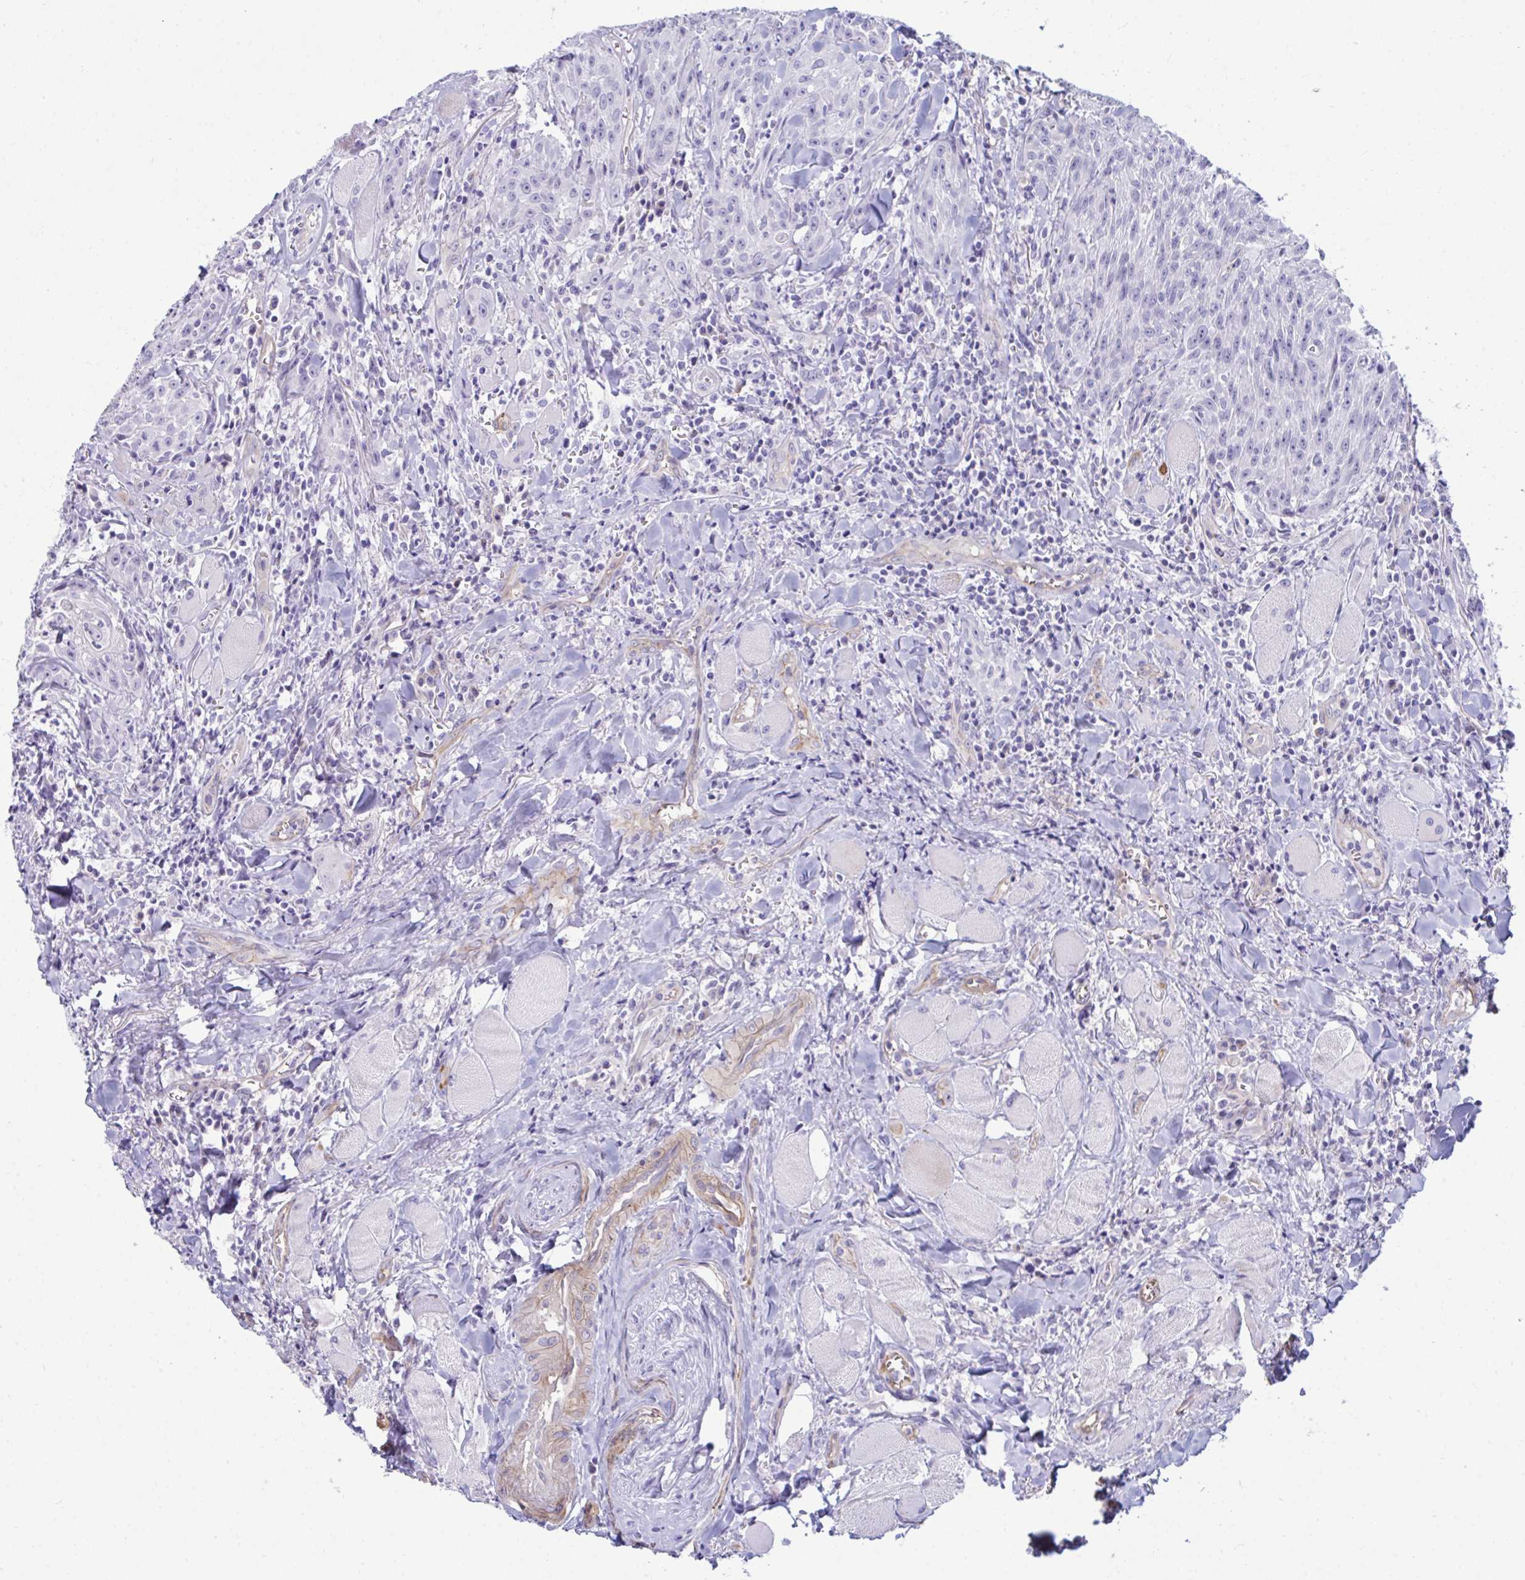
{"staining": {"intensity": "negative", "quantity": "none", "location": "none"}, "tissue": "head and neck cancer", "cell_type": "Tumor cells", "image_type": "cancer", "snomed": [{"axis": "morphology", "description": "Normal tissue, NOS"}, {"axis": "morphology", "description": "Squamous cell carcinoma, NOS"}, {"axis": "topography", "description": "Oral tissue"}, {"axis": "topography", "description": "Head-Neck"}], "caption": "This is a image of IHC staining of head and neck cancer, which shows no positivity in tumor cells.", "gene": "UBL3", "patient": {"sex": "female", "age": 70}}